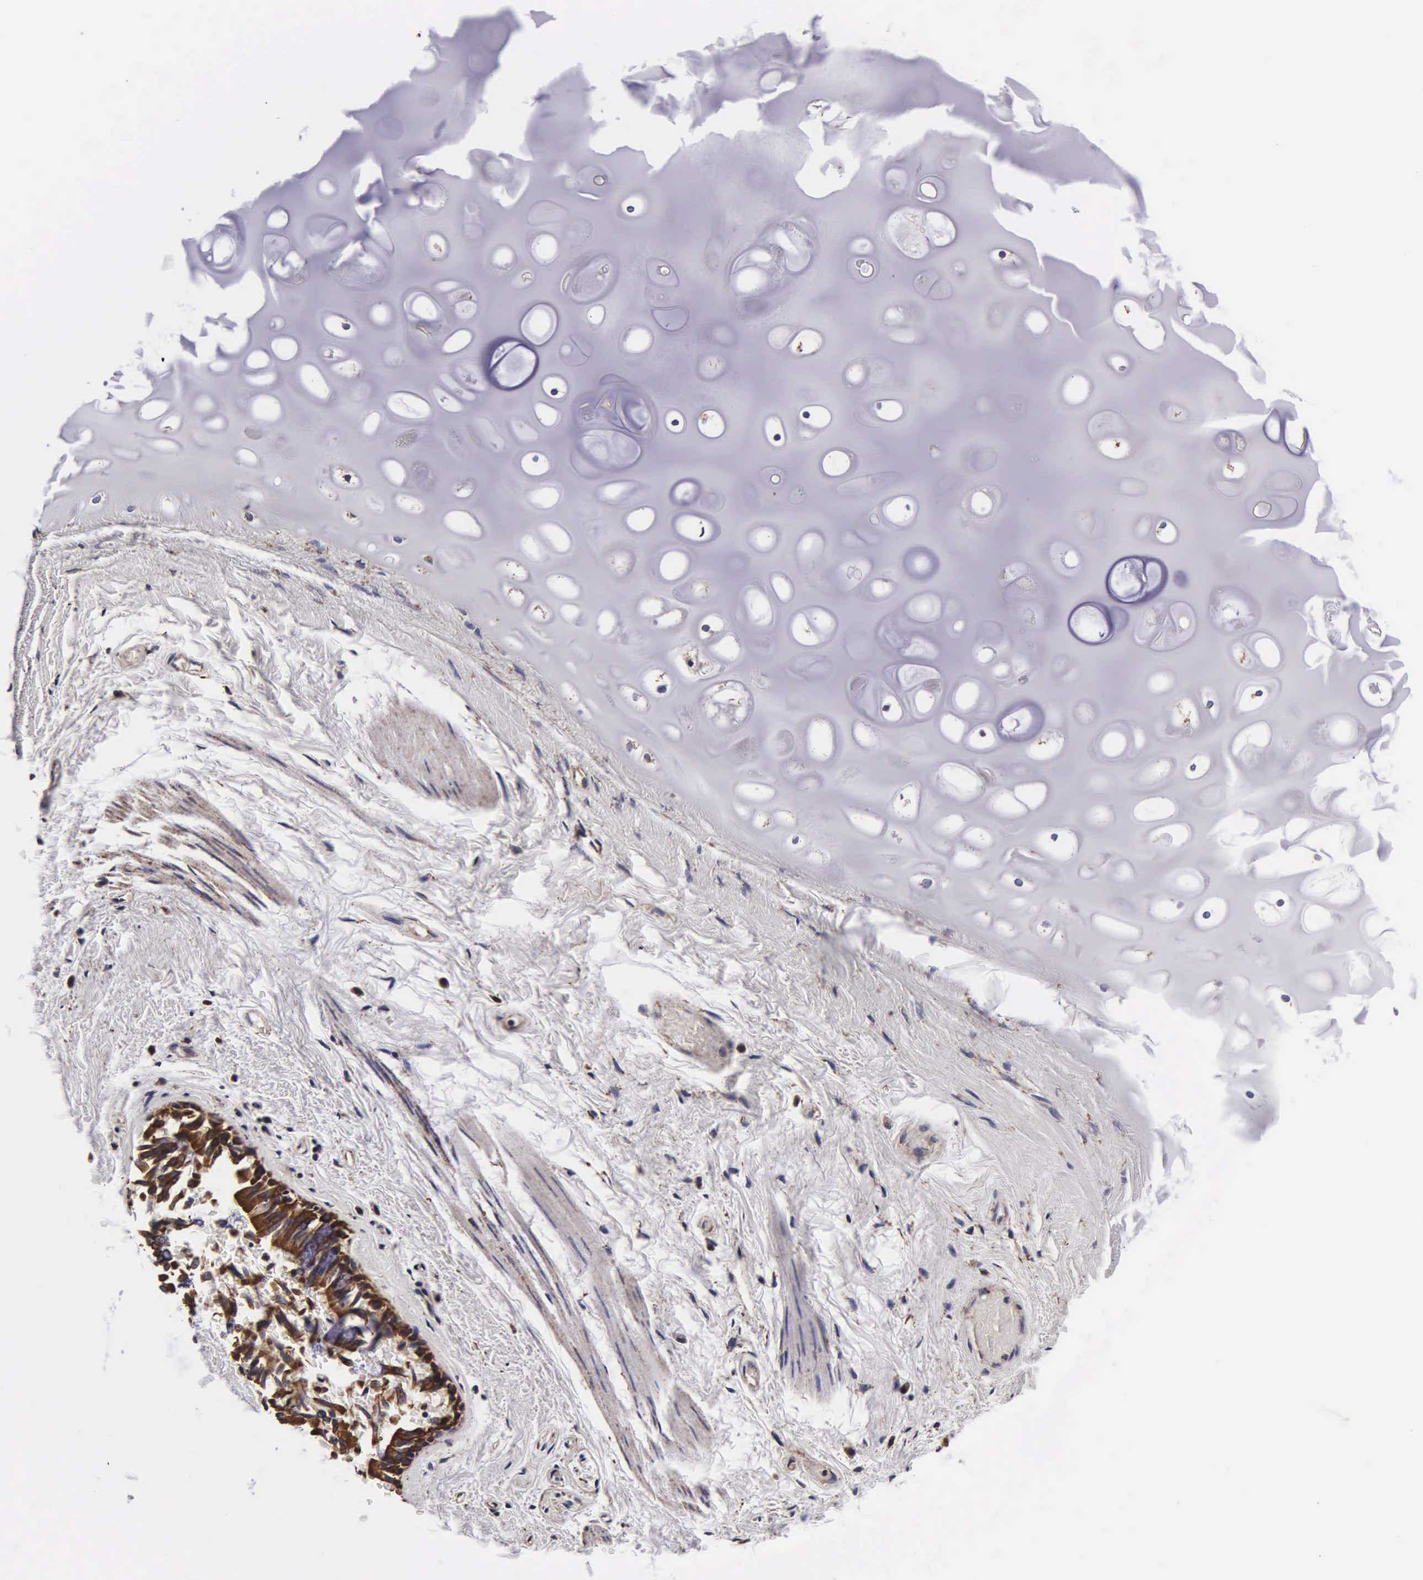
{"staining": {"intensity": "weak", "quantity": "25%-75%", "location": "cytoplasmic/membranous"}, "tissue": "adipose tissue", "cell_type": "Adipocytes", "image_type": "normal", "snomed": [{"axis": "morphology", "description": "Normal tissue, NOS"}, {"axis": "topography", "description": "Cartilage tissue"}, {"axis": "topography", "description": "Lung"}], "caption": "High-magnification brightfield microscopy of normal adipose tissue stained with DAB (3,3'-diaminobenzidine) (brown) and counterstained with hematoxylin (blue). adipocytes exhibit weak cytoplasmic/membranous staining is identified in about25%-75% of cells. Immunohistochemistry (ihc) stains the protein of interest in brown and the nuclei are stained blue.", "gene": "PSMA3", "patient": {"sex": "male", "age": 65}}